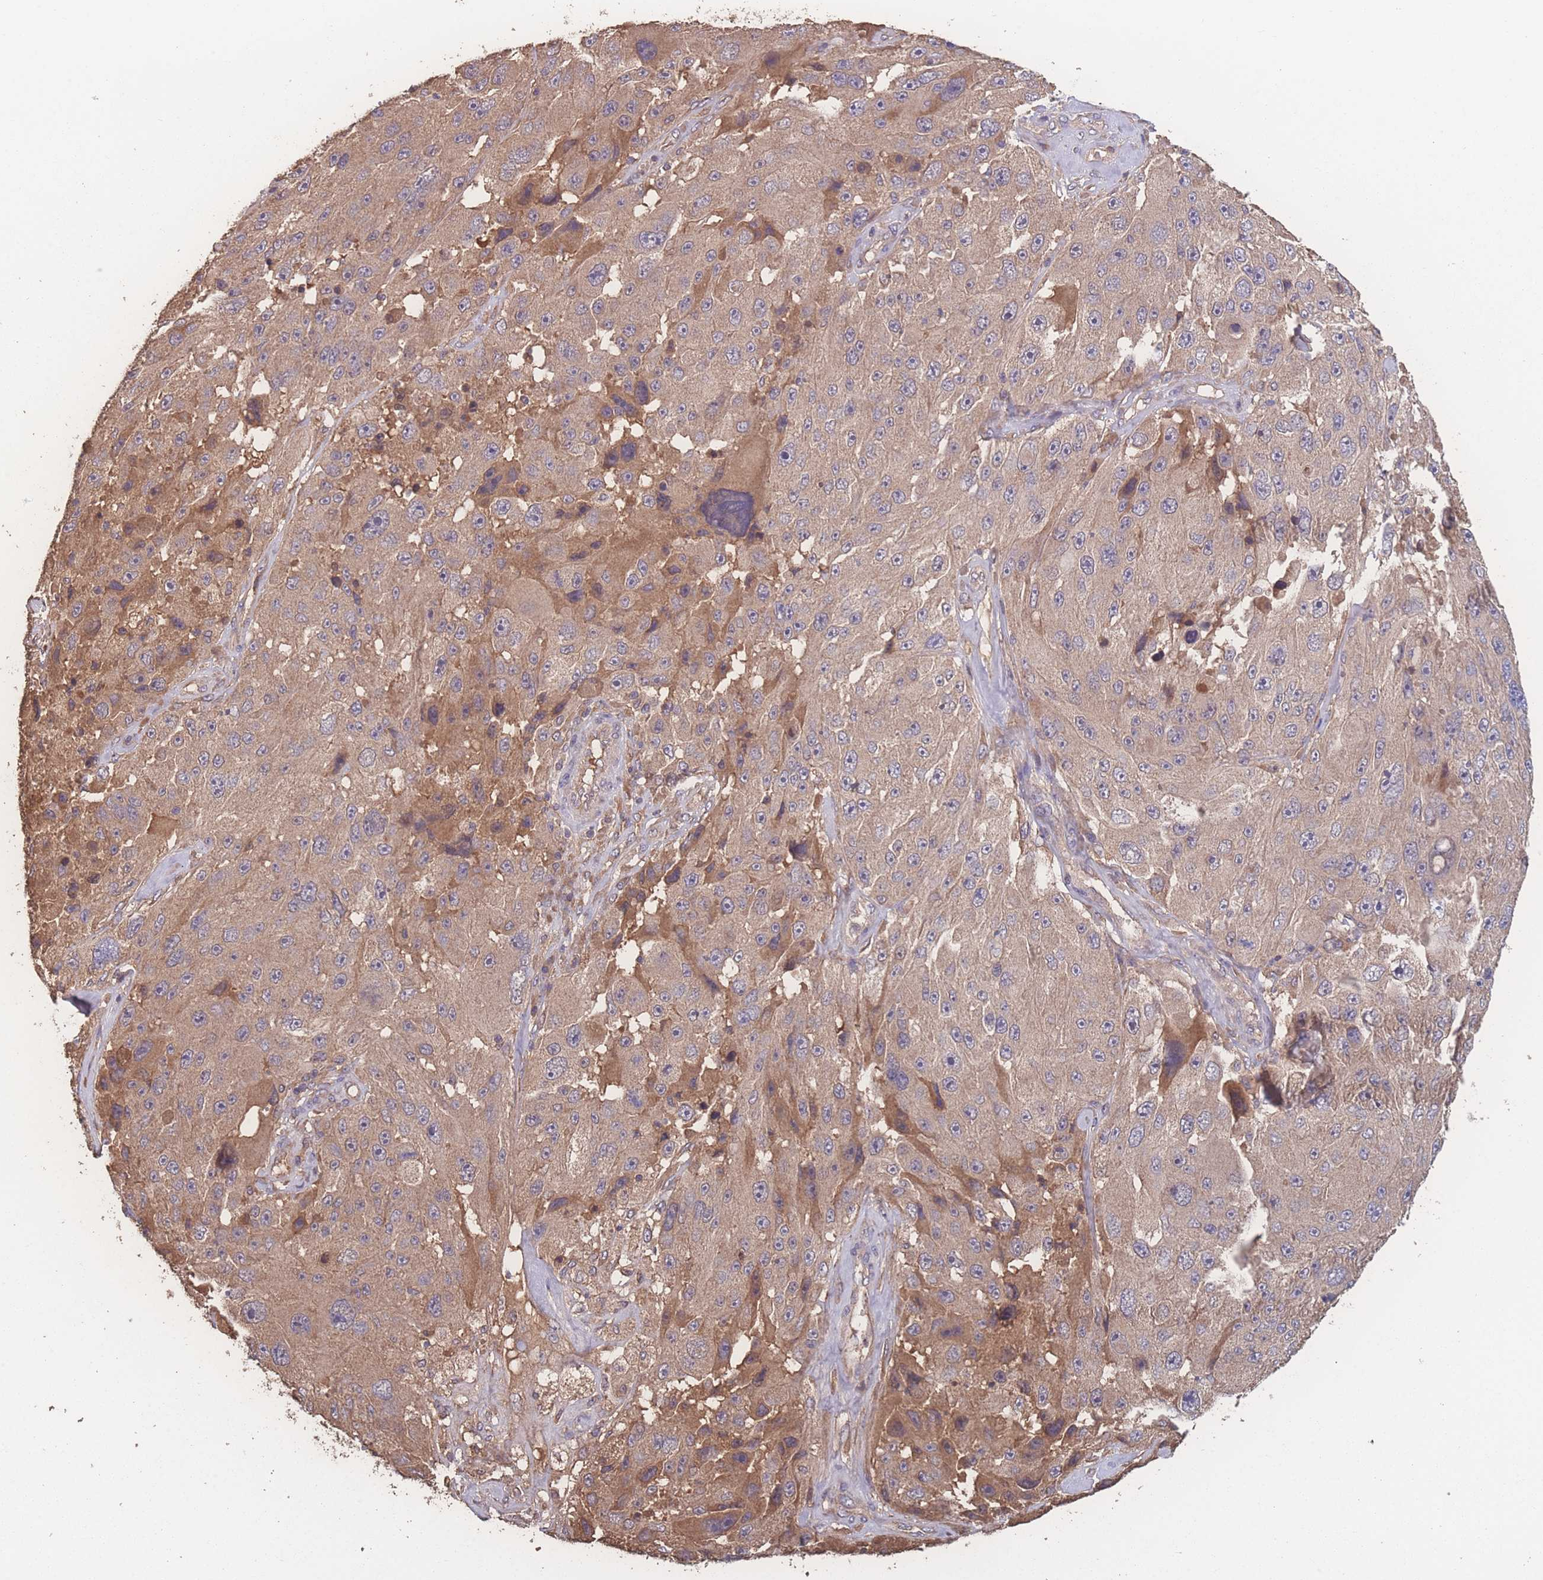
{"staining": {"intensity": "moderate", "quantity": "<25%", "location": "cytoplasmic/membranous"}, "tissue": "melanoma", "cell_type": "Tumor cells", "image_type": "cancer", "snomed": [{"axis": "morphology", "description": "Malignant melanoma, Metastatic site"}, {"axis": "topography", "description": "Lymph node"}], "caption": "High-magnification brightfield microscopy of melanoma stained with DAB (brown) and counterstained with hematoxylin (blue). tumor cells exhibit moderate cytoplasmic/membranous staining is identified in about<25% of cells.", "gene": "ATXN10", "patient": {"sex": "male", "age": 62}}